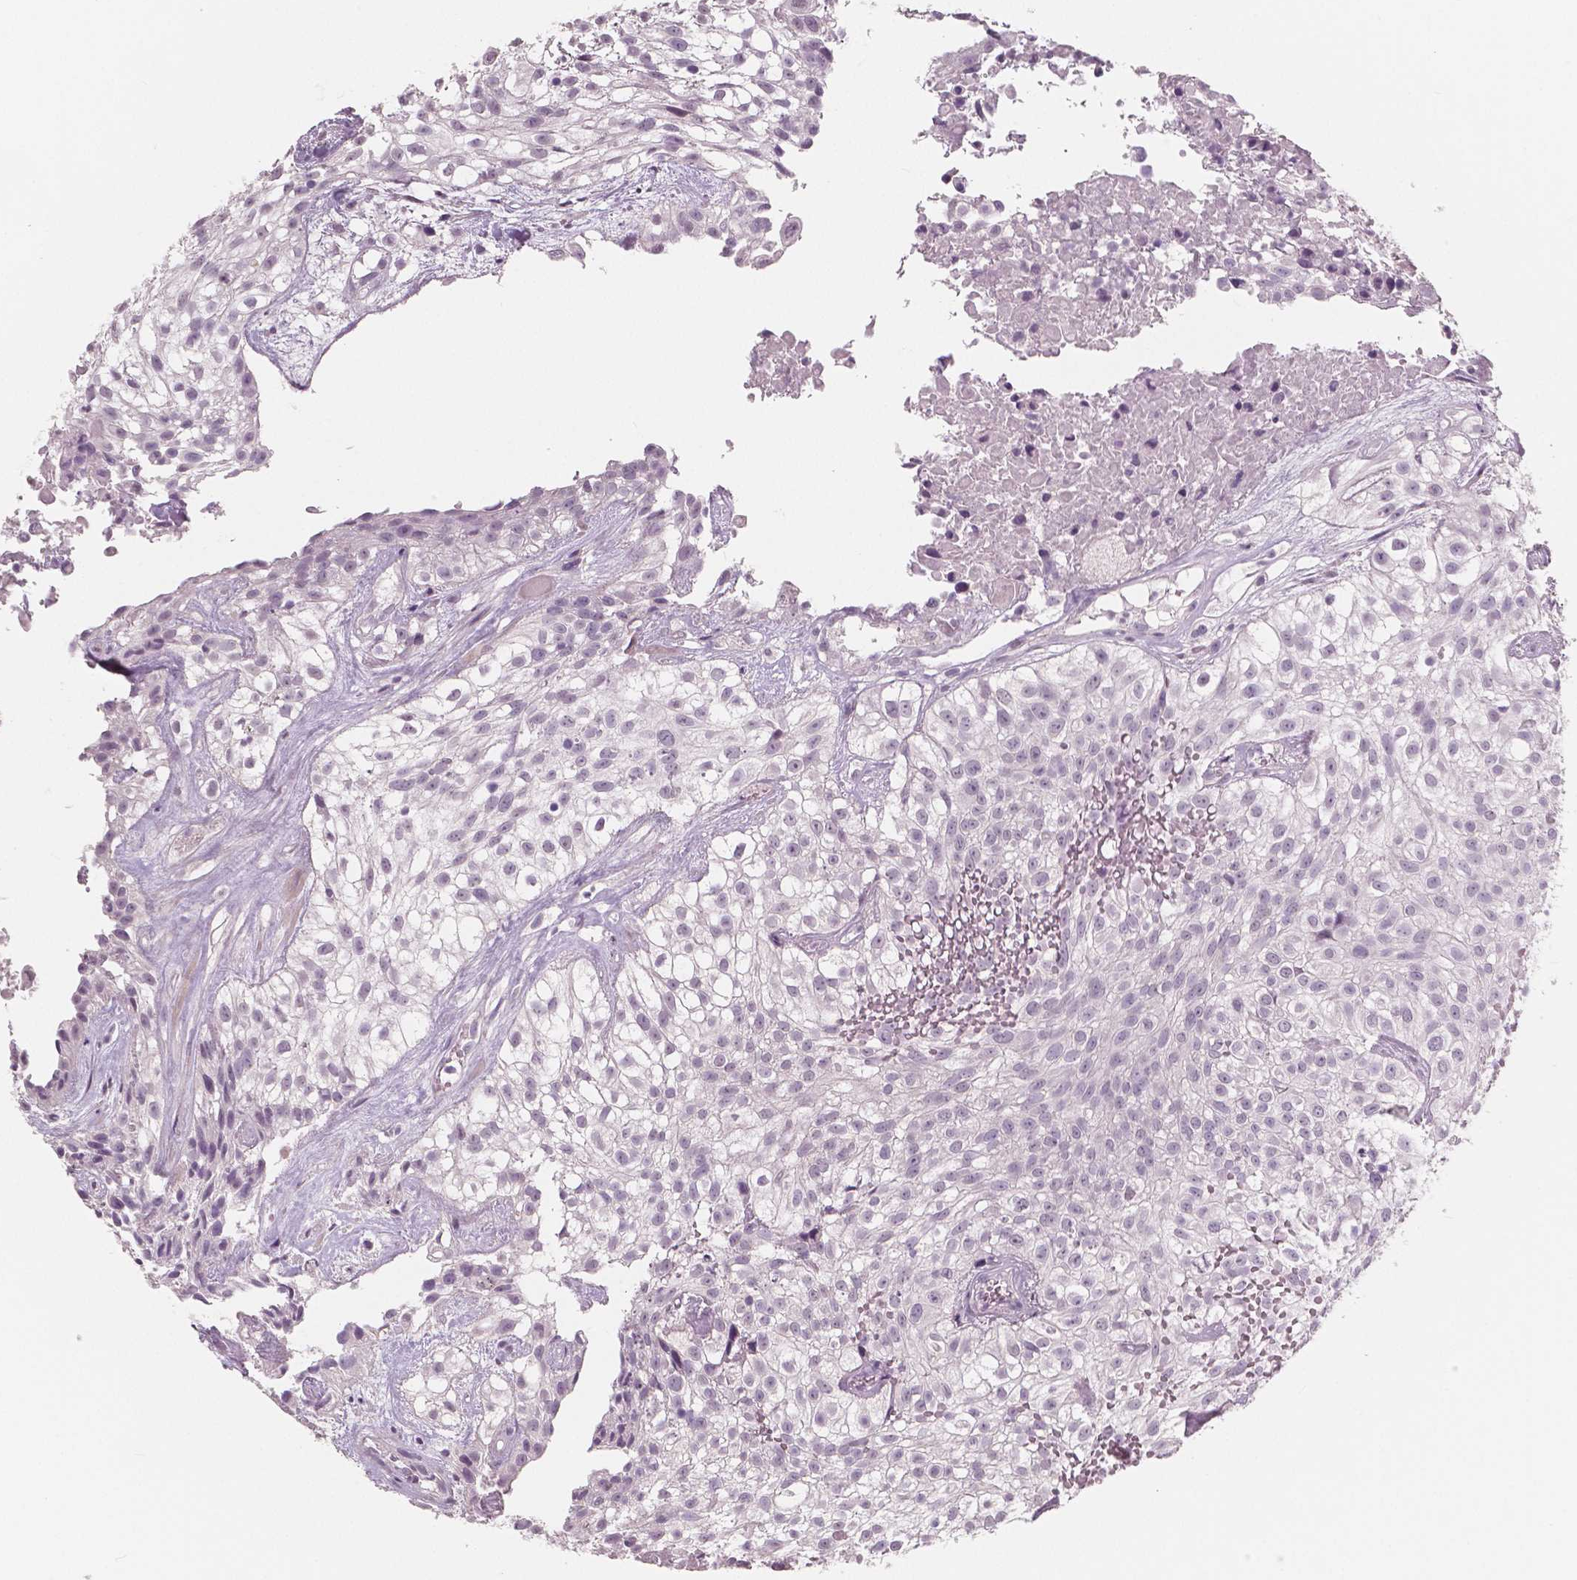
{"staining": {"intensity": "negative", "quantity": "none", "location": "none"}, "tissue": "urothelial cancer", "cell_type": "Tumor cells", "image_type": "cancer", "snomed": [{"axis": "morphology", "description": "Urothelial carcinoma, High grade"}, {"axis": "topography", "description": "Urinary bladder"}], "caption": "Image shows no protein staining in tumor cells of urothelial cancer tissue.", "gene": "NECAB1", "patient": {"sex": "male", "age": 56}}